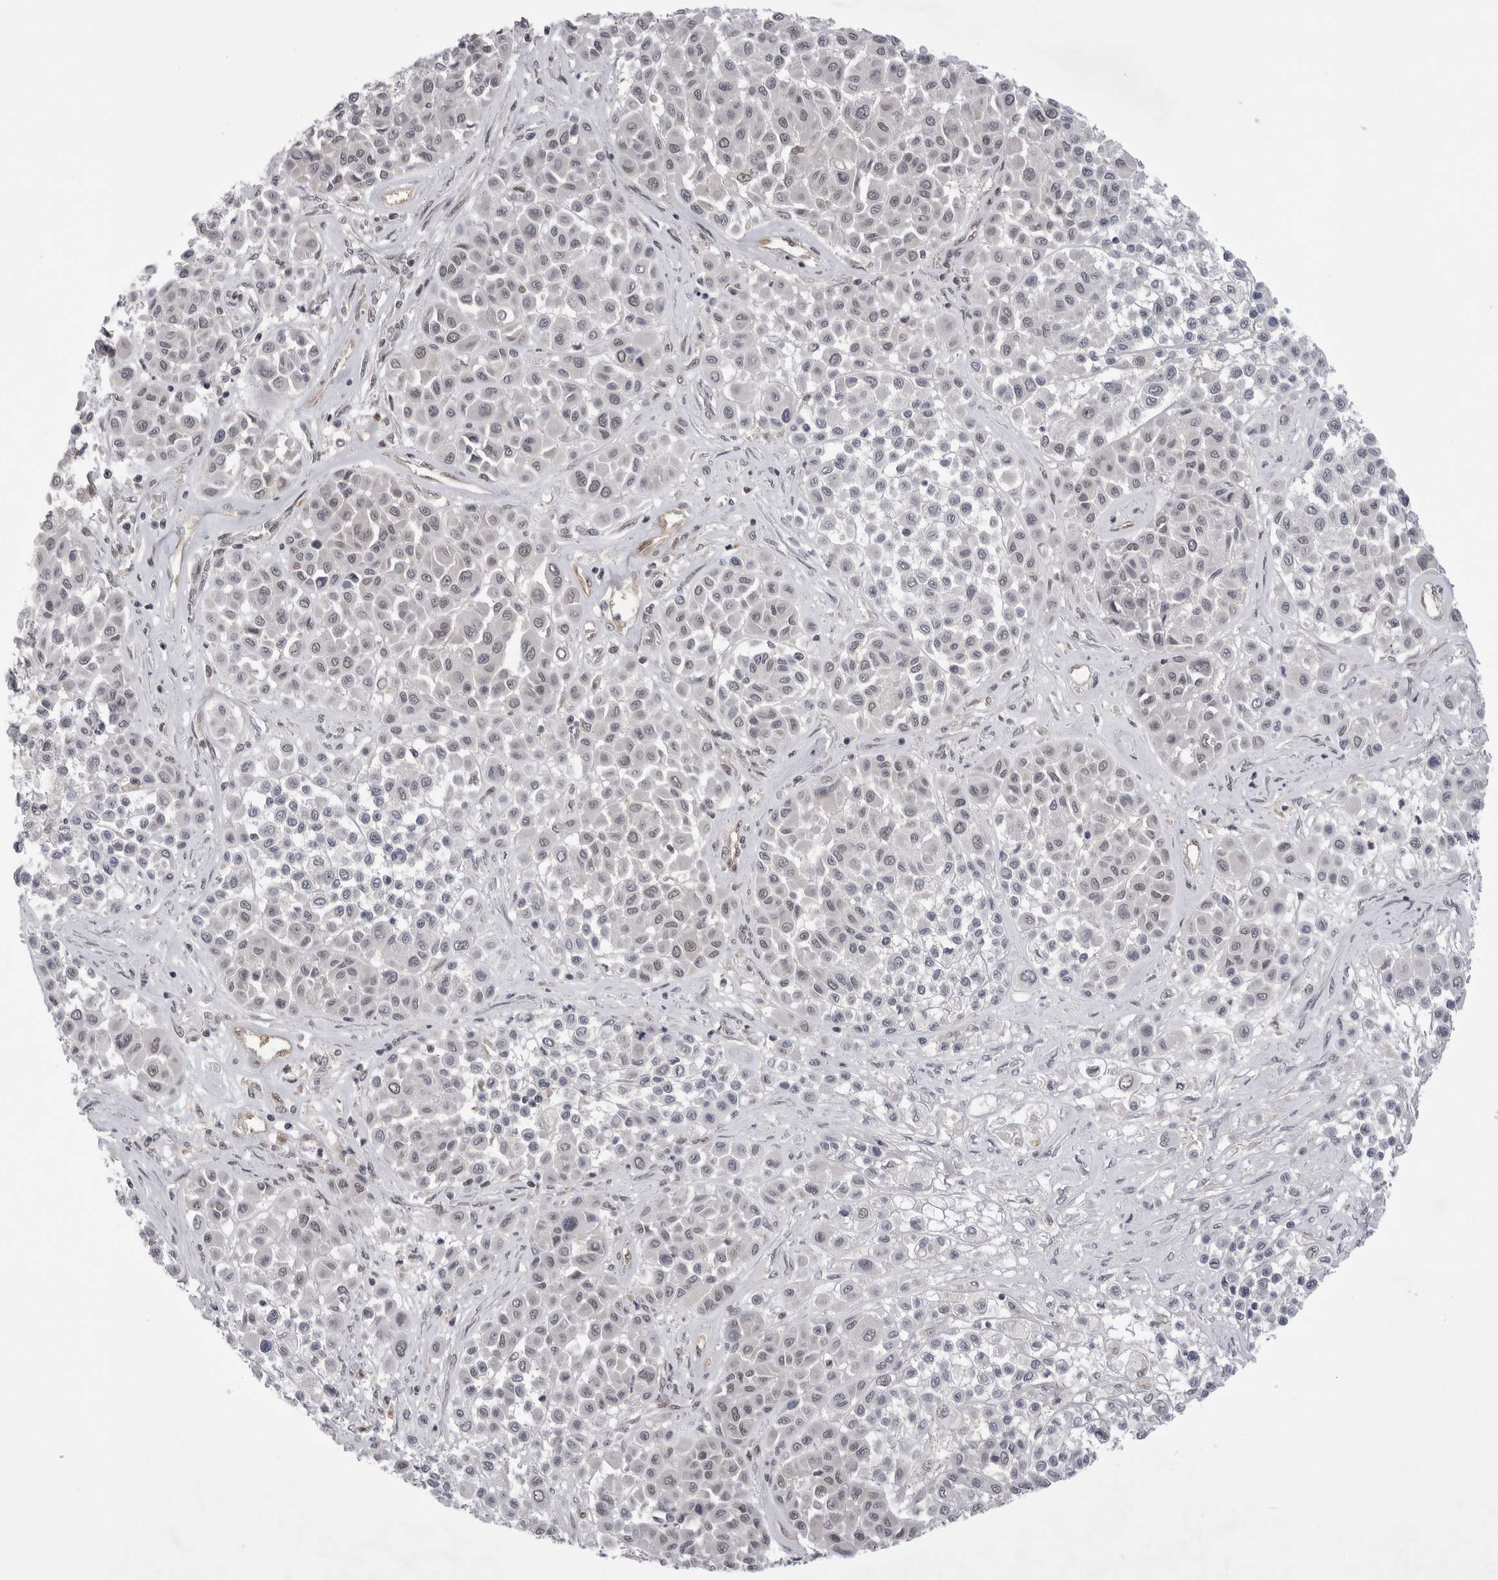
{"staining": {"intensity": "negative", "quantity": "none", "location": "none"}, "tissue": "melanoma", "cell_type": "Tumor cells", "image_type": "cancer", "snomed": [{"axis": "morphology", "description": "Malignant melanoma, Metastatic site"}, {"axis": "topography", "description": "Soft tissue"}], "caption": "DAB immunohistochemical staining of human malignant melanoma (metastatic site) shows no significant staining in tumor cells. The staining is performed using DAB brown chromogen with nuclei counter-stained in using hematoxylin.", "gene": "PSMB2", "patient": {"sex": "male", "age": 41}}